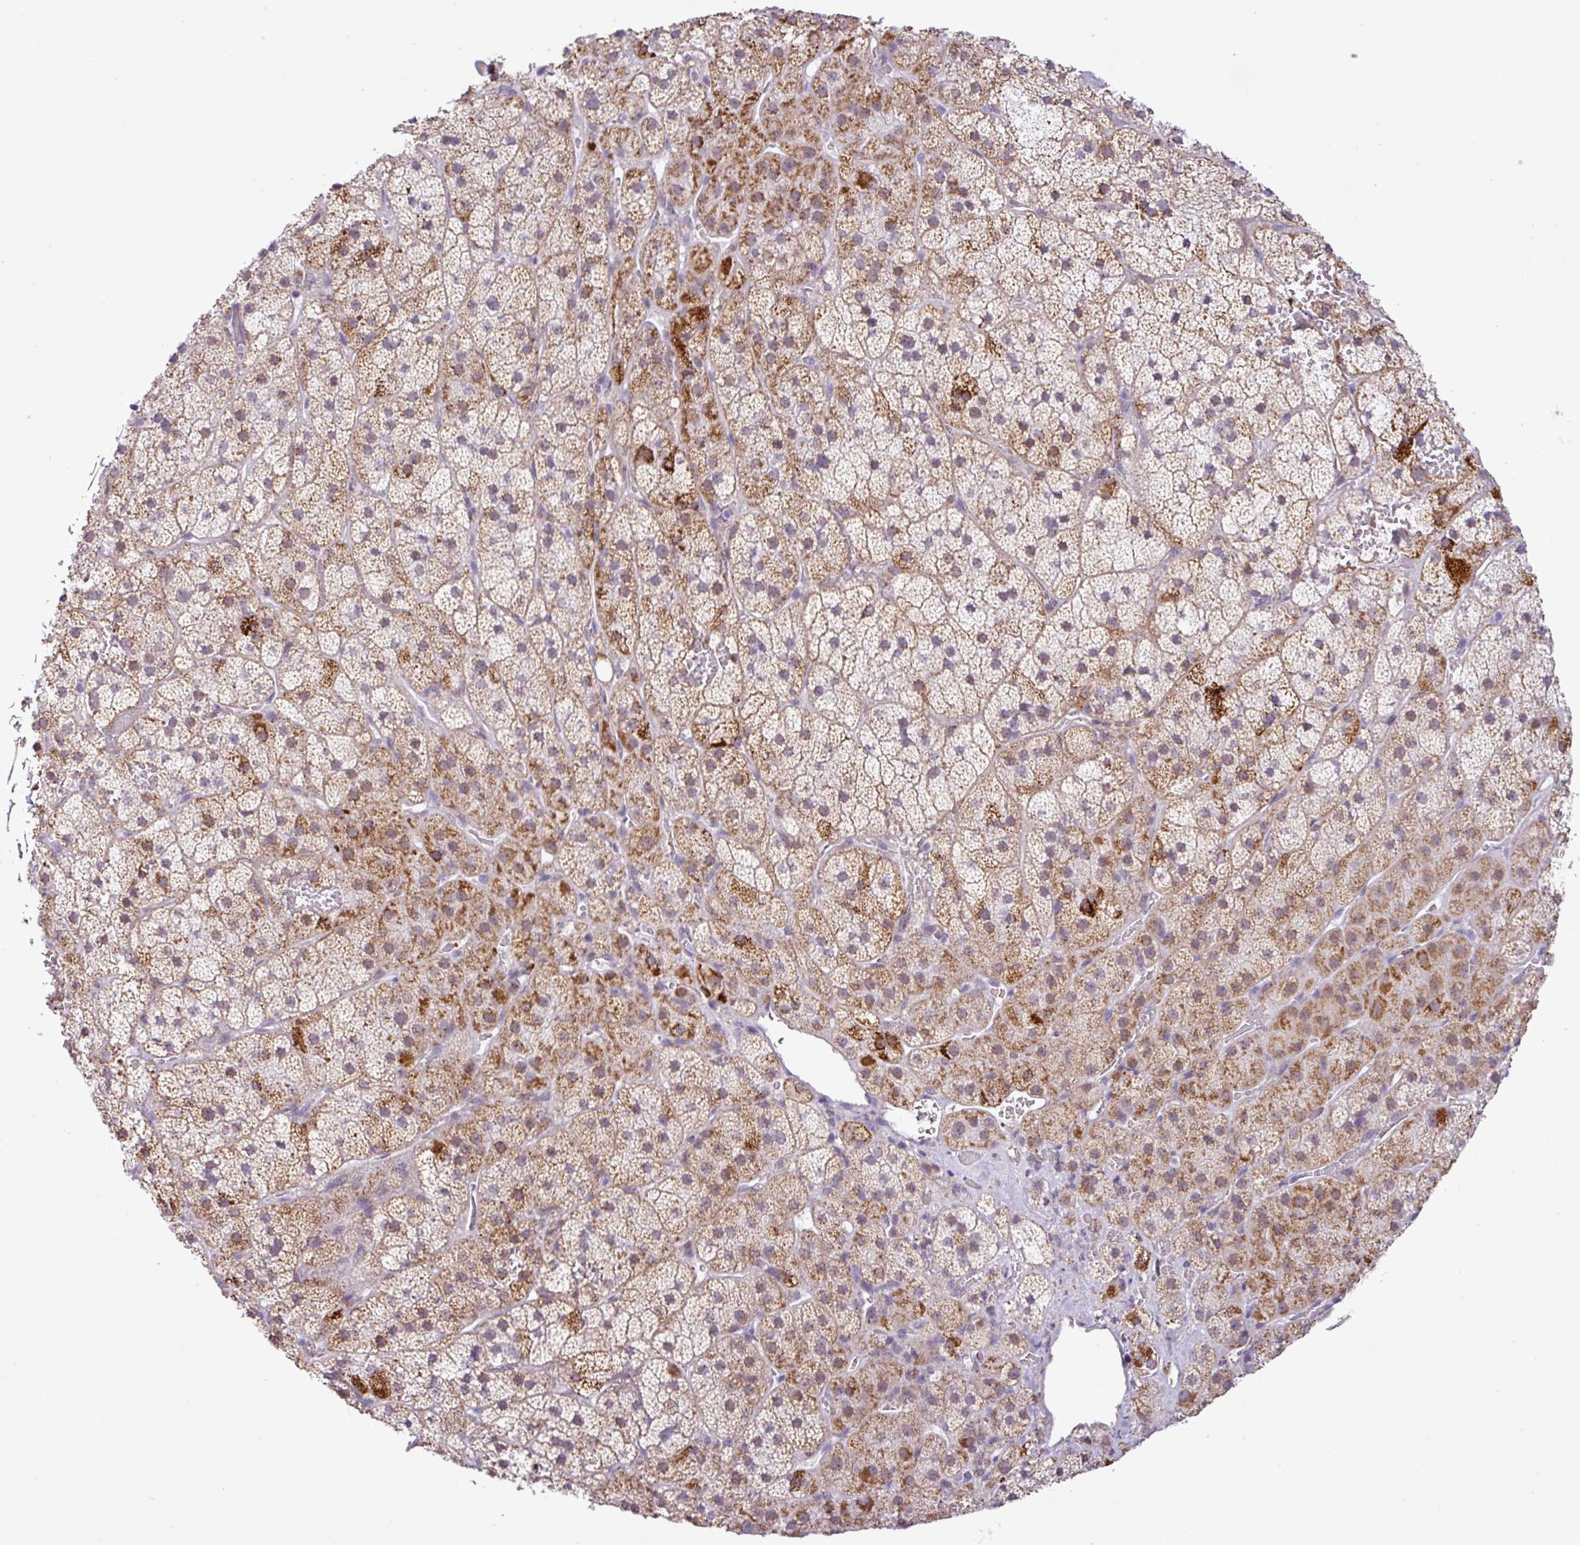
{"staining": {"intensity": "moderate", "quantity": ">75%", "location": "cytoplasmic/membranous"}, "tissue": "adrenal gland", "cell_type": "Glandular cells", "image_type": "normal", "snomed": [{"axis": "morphology", "description": "Normal tissue, NOS"}, {"axis": "topography", "description": "Adrenal gland"}], "caption": "IHC of normal human adrenal gland demonstrates medium levels of moderate cytoplasmic/membranous positivity in about >75% of glandular cells.", "gene": "SGPP1", "patient": {"sex": "male", "age": 57}}